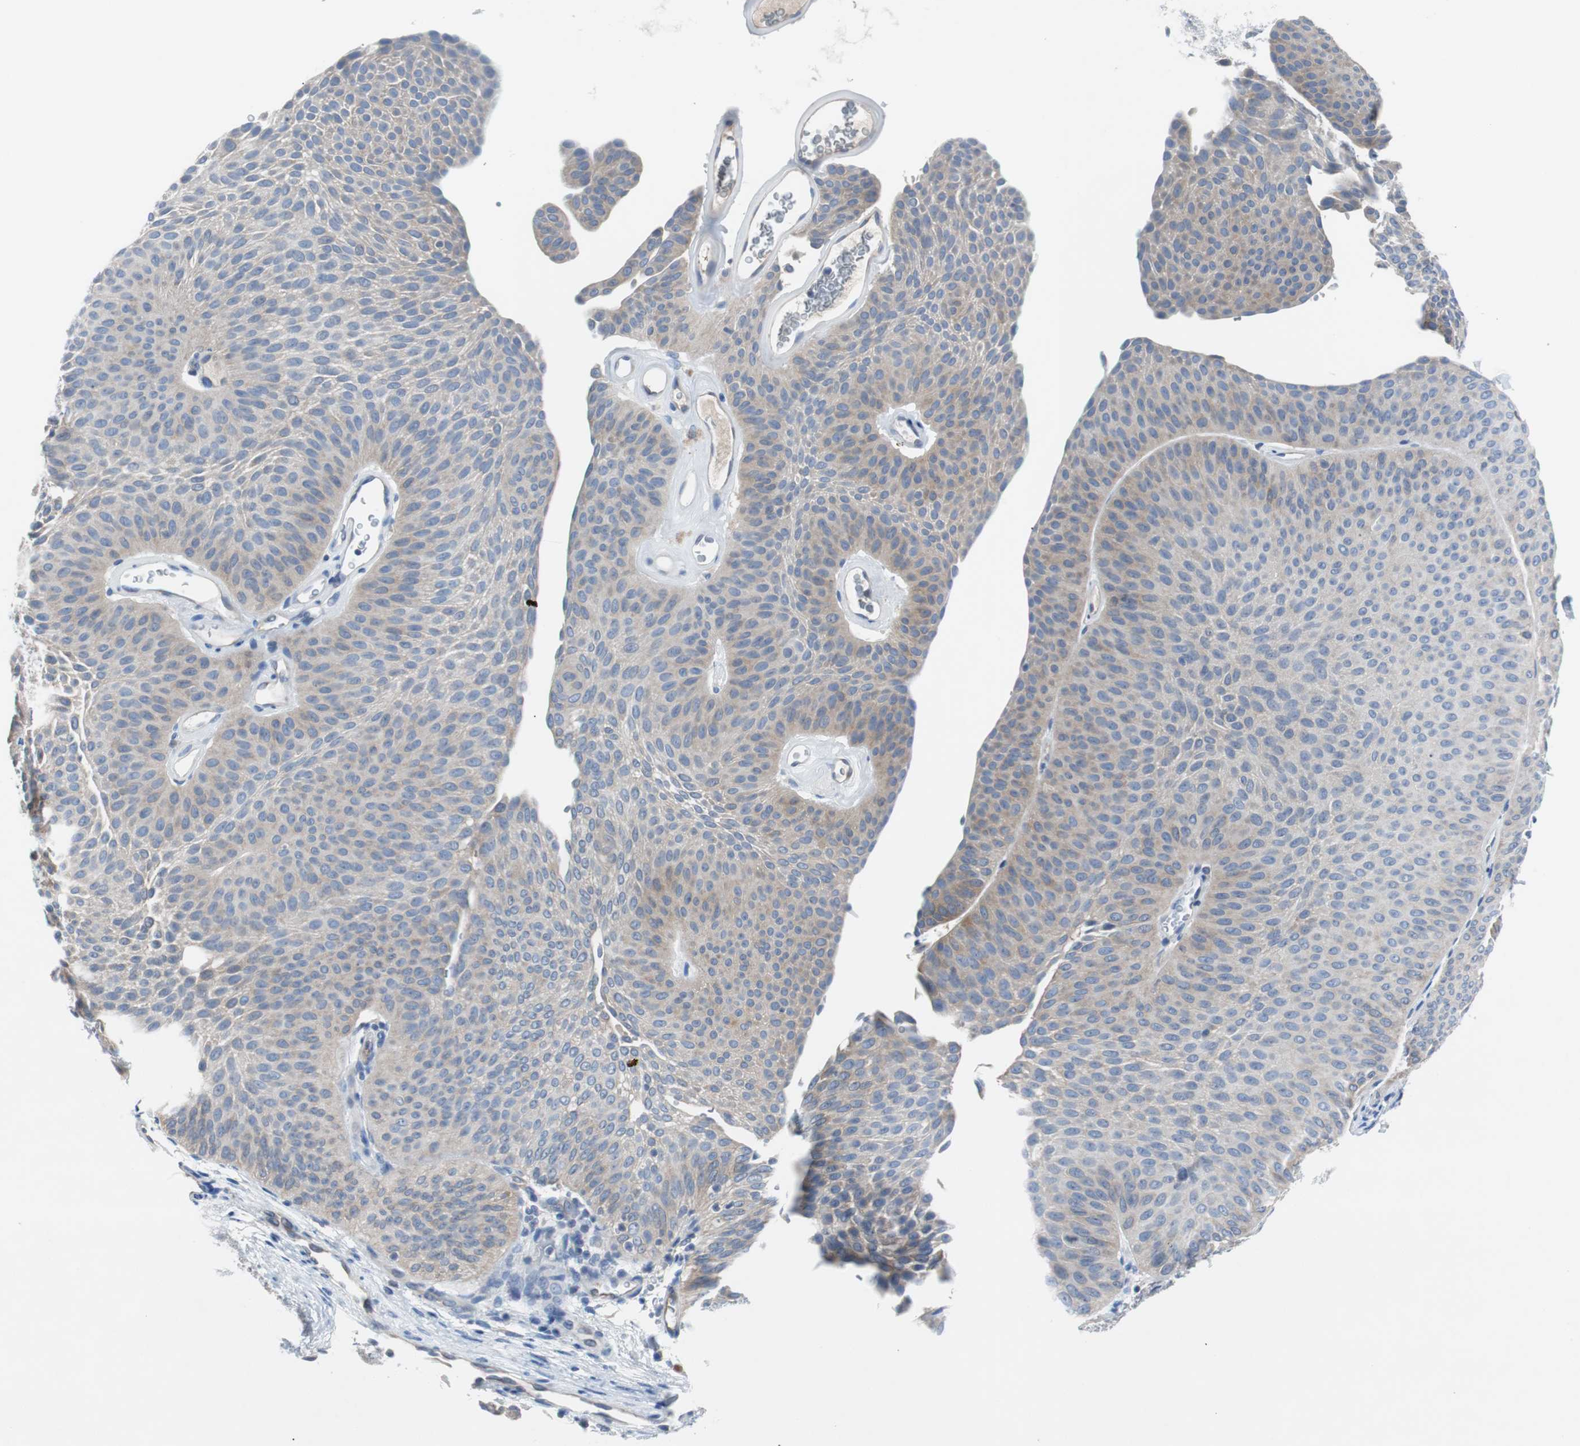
{"staining": {"intensity": "weak", "quantity": "25%-75%", "location": "cytoplasmic/membranous"}, "tissue": "urothelial cancer", "cell_type": "Tumor cells", "image_type": "cancer", "snomed": [{"axis": "morphology", "description": "Urothelial carcinoma, Low grade"}, {"axis": "topography", "description": "Urinary bladder"}], "caption": "Immunohistochemistry (DAB (3,3'-diaminobenzidine)) staining of human urothelial cancer exhibits weak cytoplasmic/membranous protein expression in about 25%-75% of tumor cells. The staining was performed using DAB (3,3'-diaminobenzidine) to visualize the protein expression in brown, while the nuclei were stained in blue with hematoxylin (Magnification: 20x).", "gene": "EEF2K", "patient": {"sex": "female", "age": 60}}